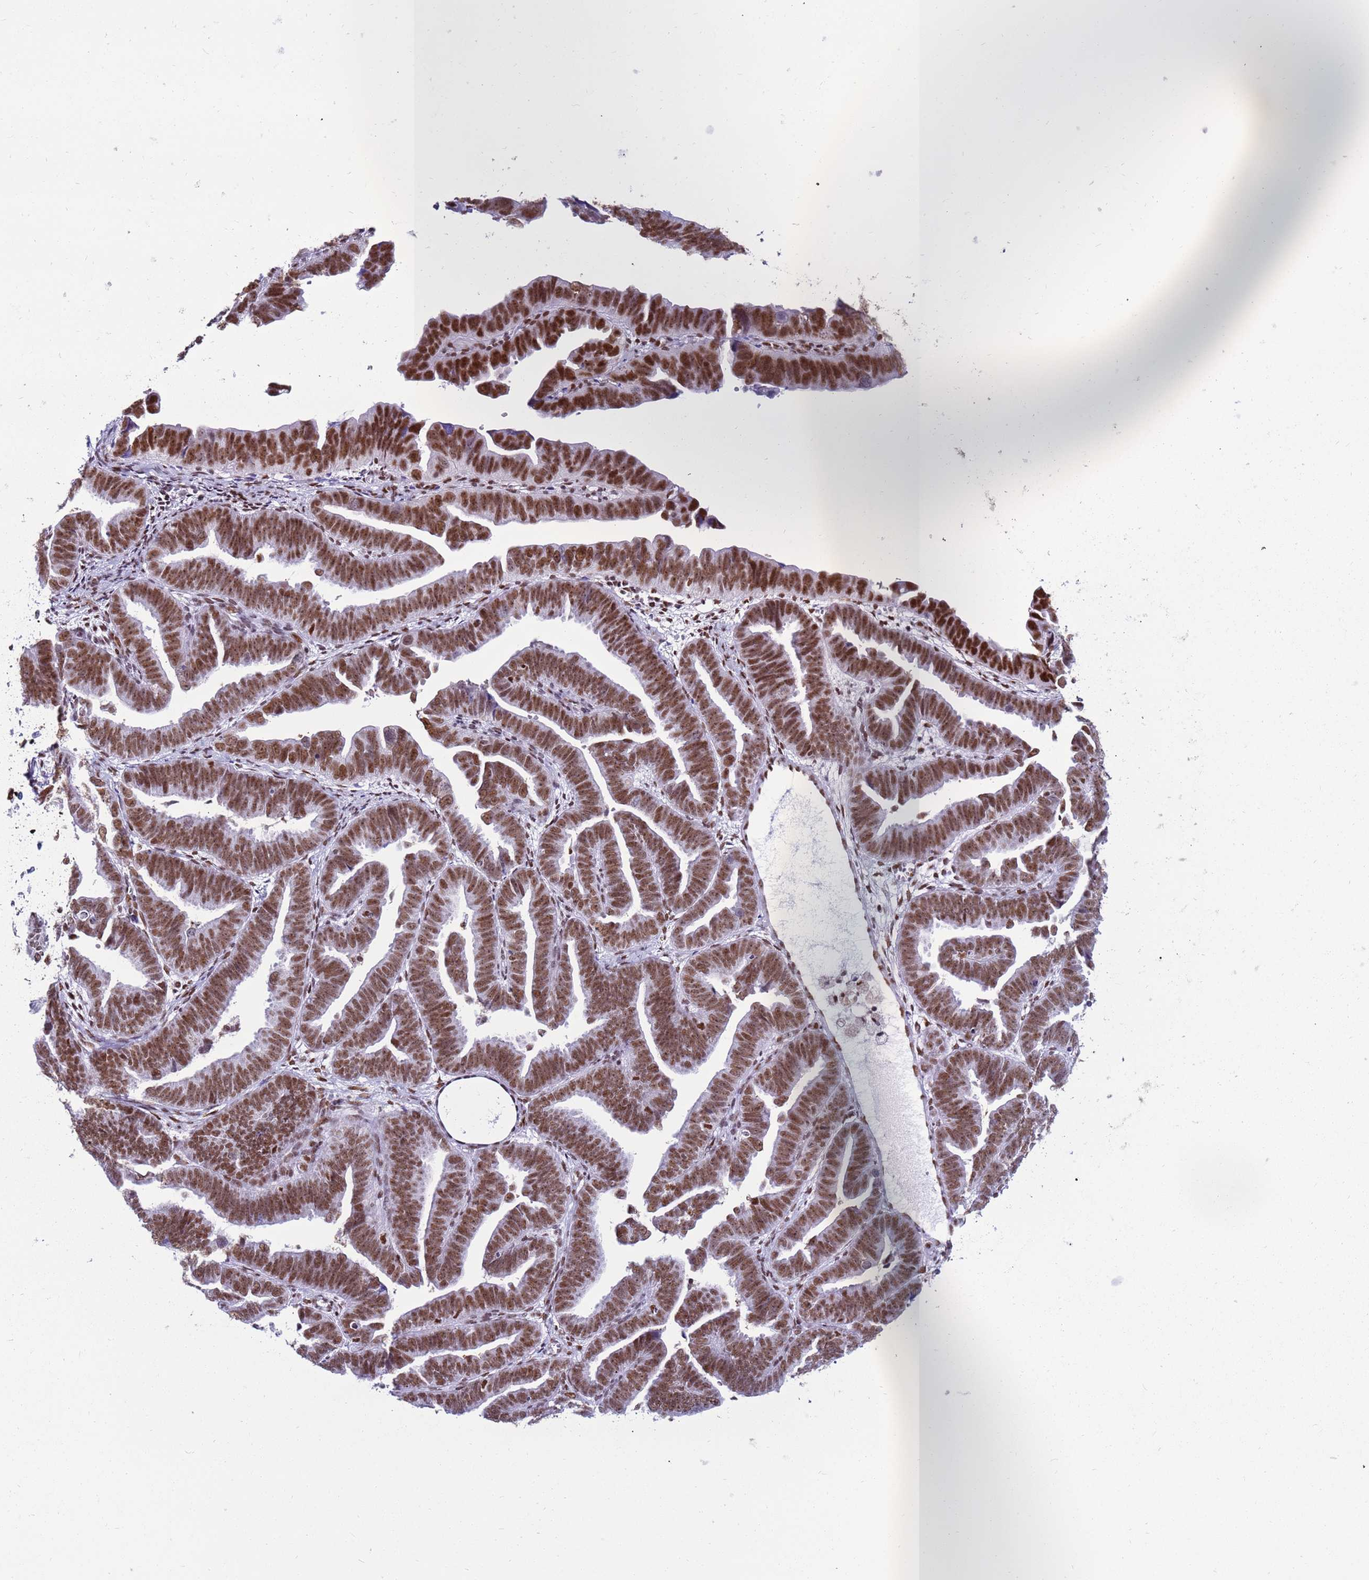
{"staining": {"intensity": "strong", "quantity": ">75%", "location": "nuclear"}, "tissue": "endometrial cancer", "cell_type": "Tumor cells", "image_type": "cancer", "snomed": [{"axis": "morphology", "description": "Adenocarcinoma, NOS"}, {"axis": "topography", "description": "Endometrium"}], "caption": "Strong nuclear staining is appreciated in about >75% of tumor cells in adenocarcinoma (endometrial).", "gene": "KPNA4", "patient": {"sex": "female", "age": 75}}